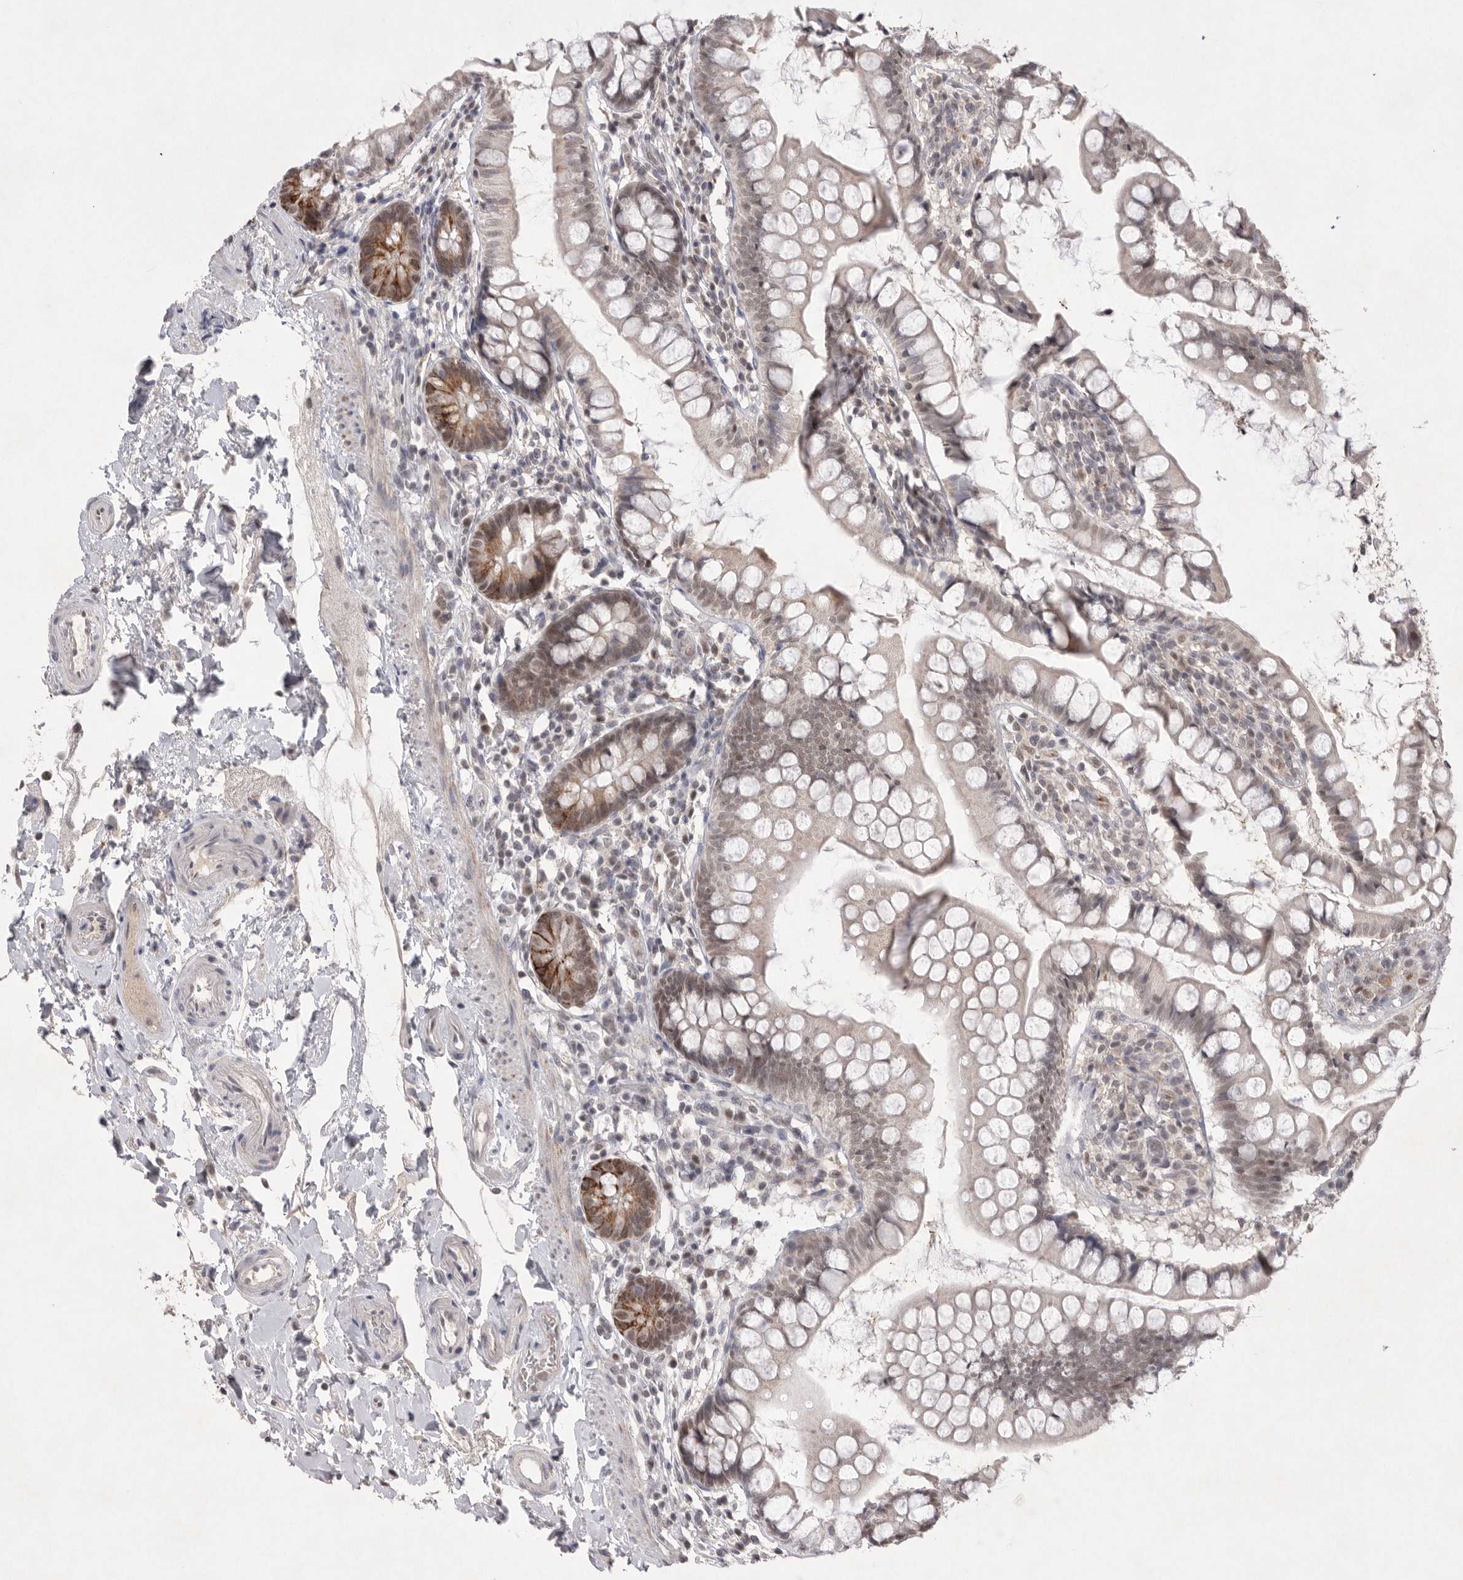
{"staining": {"intensity": "moderate", "quantity": "<25%", "location": "cytoplasmic/membranous,nuclear"}, "tissue": "small intestine", "cell_type": "Glandular cells", "image_type": "normal", "snomed": [{"axis": "morphology", "description": "Normal tissue, NOS"}, {"axis": "topography", "description": "Small intestine"}], "caption": "Immunohistochemistry image of unremarkable small intestine stained for a protein (brown), which displays low levels of moderate cytoplasmic/membranous,nuclear staining in about <25% of glandular cells.", "gene": "HUS1", "patient": {"sex": "female", "age": 84}}